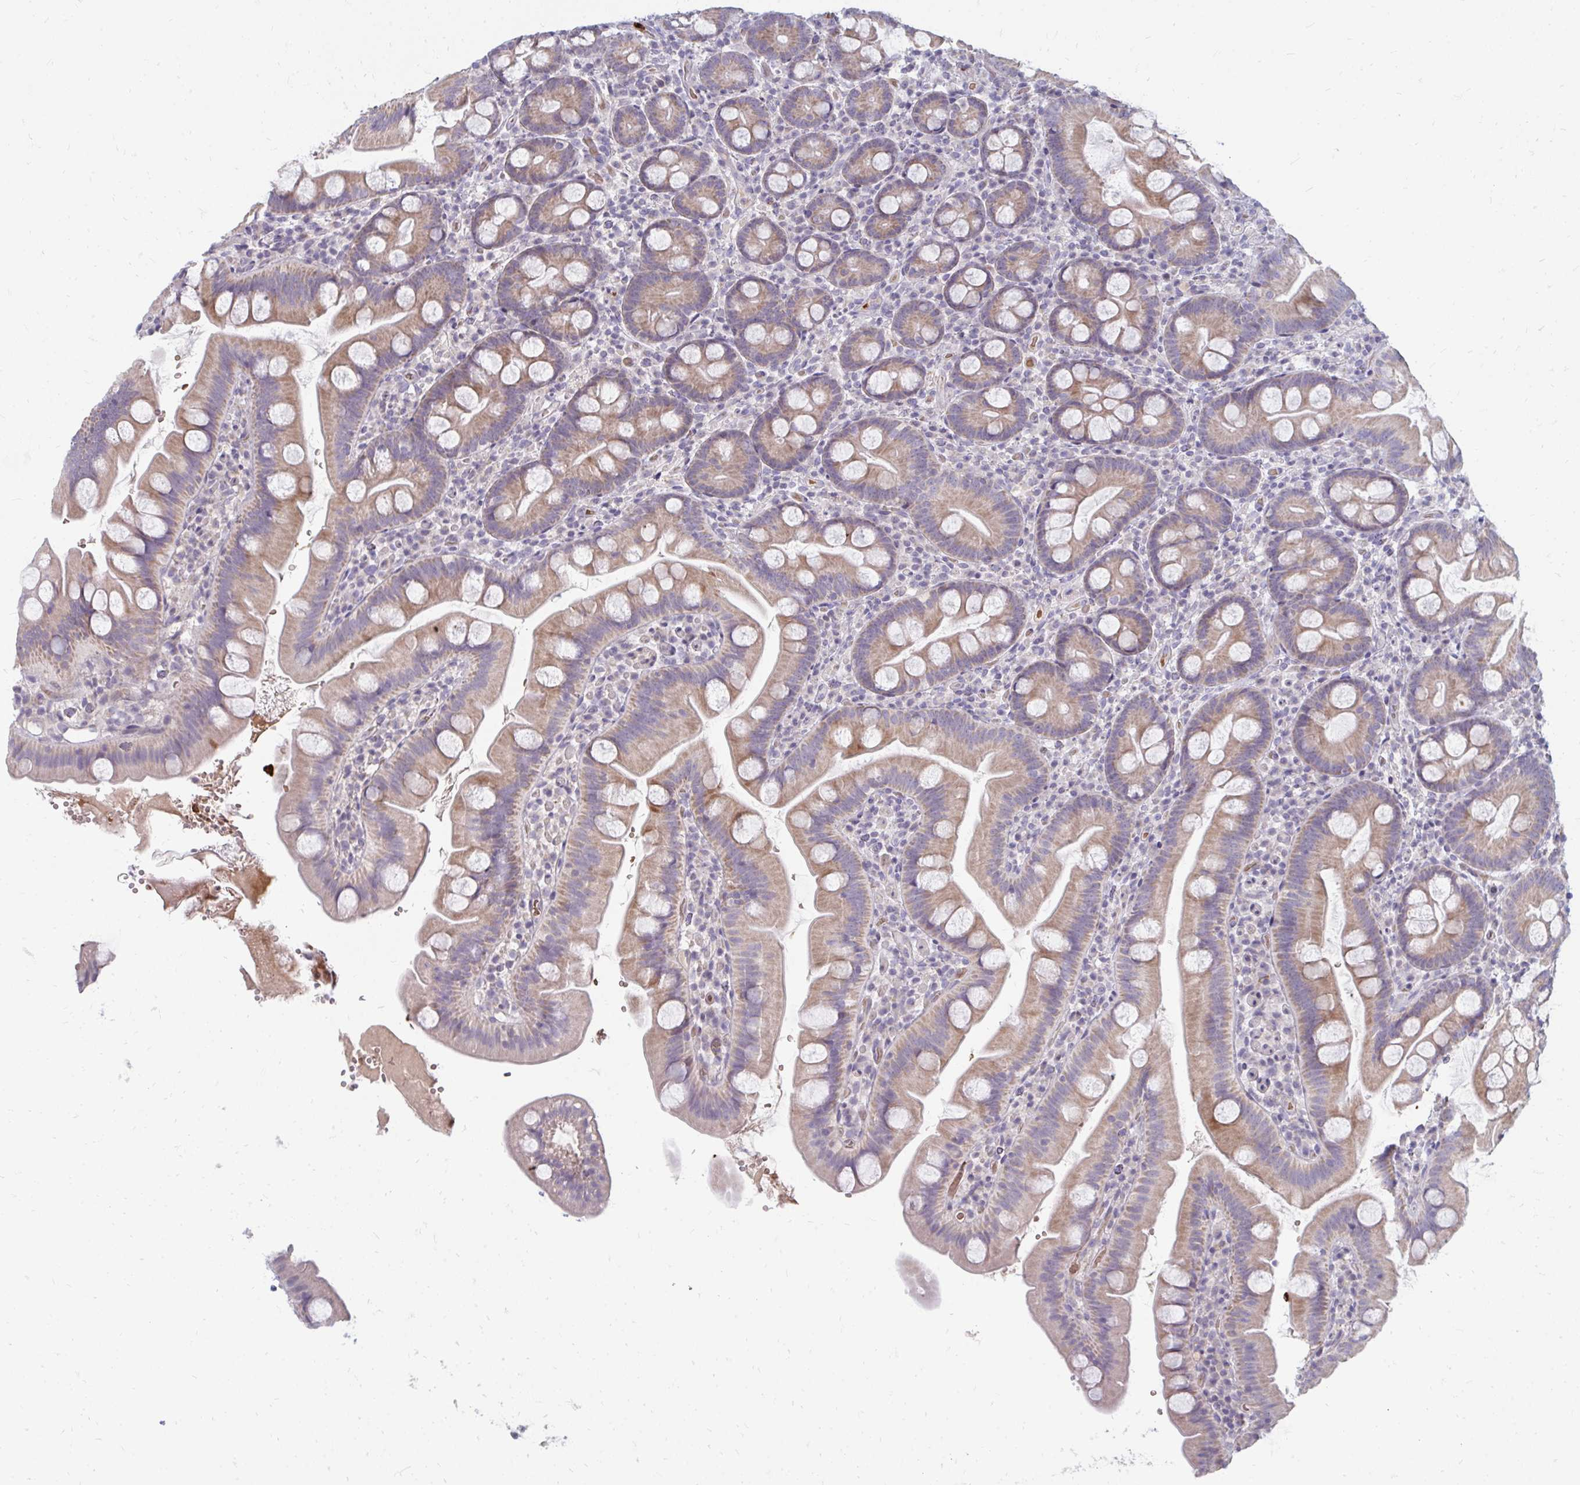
{"staining": {"intensity": "moderate", "quantity": ">75%", "location": "cytoplasmic/membranous"}, "tissue": "small intestine", "cell_type": "Glandular cells", "image_type": "normal", "snomed": [{"axis": "morphology", "description": "Normal tissue, NOS"}, {"axis": "topography", "description": "Small intestine"}], "caption": "Immunohistochemical staining of unremarkable human small intestine displays moderate cytoplasmic/membranous protein staining in approximately >75% of glandular cells.", "gene": "RAB33A", "patient": {"sex": "female", "age": 68}}